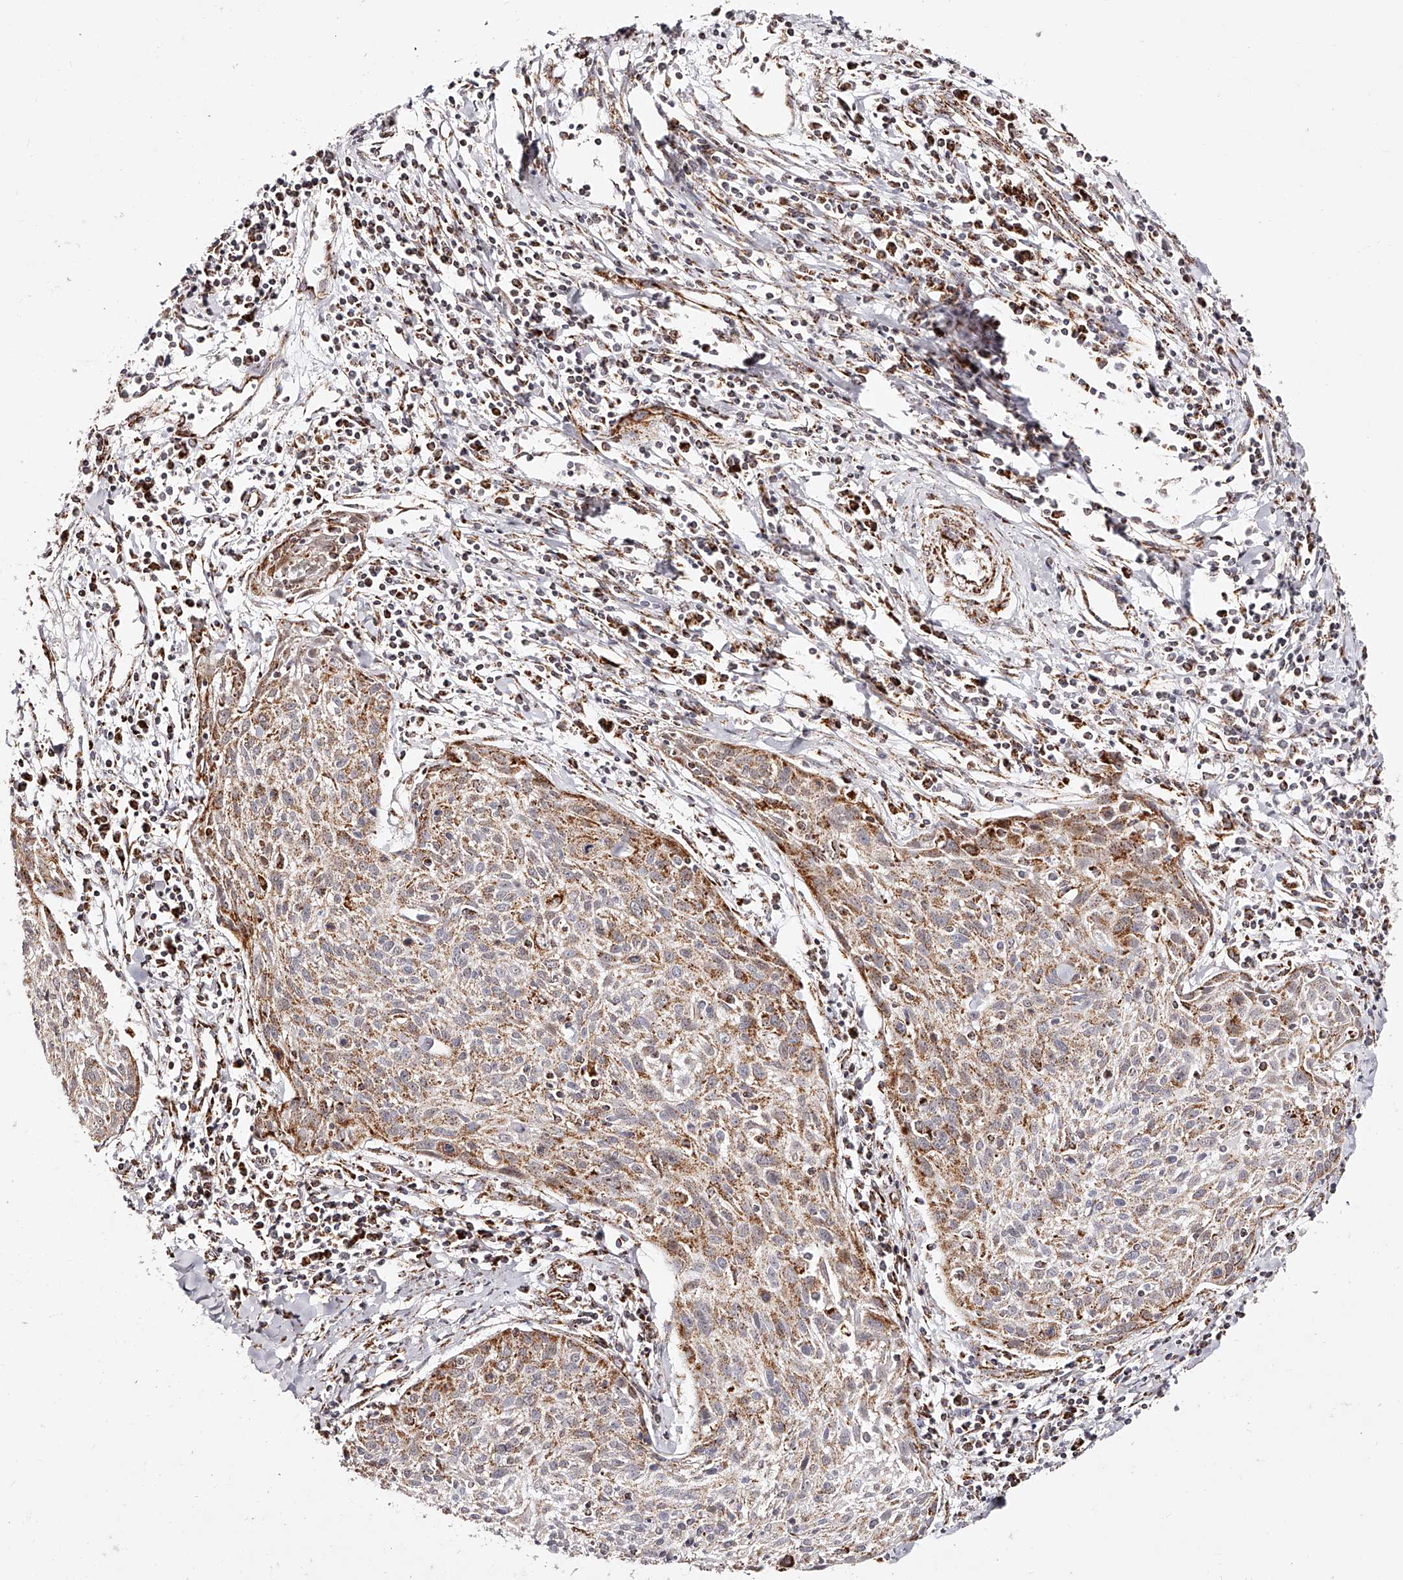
{"staining": {"intensity": "moderate", "quantity": "25%-75%", "location": "cytoplasmic/membranous"}, "tissue": "cervical cancer", "cell_type": "Tumor cells", "image_type": "cancer", "snomed": [{"axis": "morphology", "description": "Squamous cell carcinoma, NOS"}, {"axis": "topography", "description": "Cervix"}], "caption": "IHC of human squamous cell carcinoma (cervical) exhibits medium levels of moderate cytoplasmic/membranous staining in about 25%-75% of tumor cells.", "gene": "NDUFV3", "patient": {"sex": "female", "age": 51}}